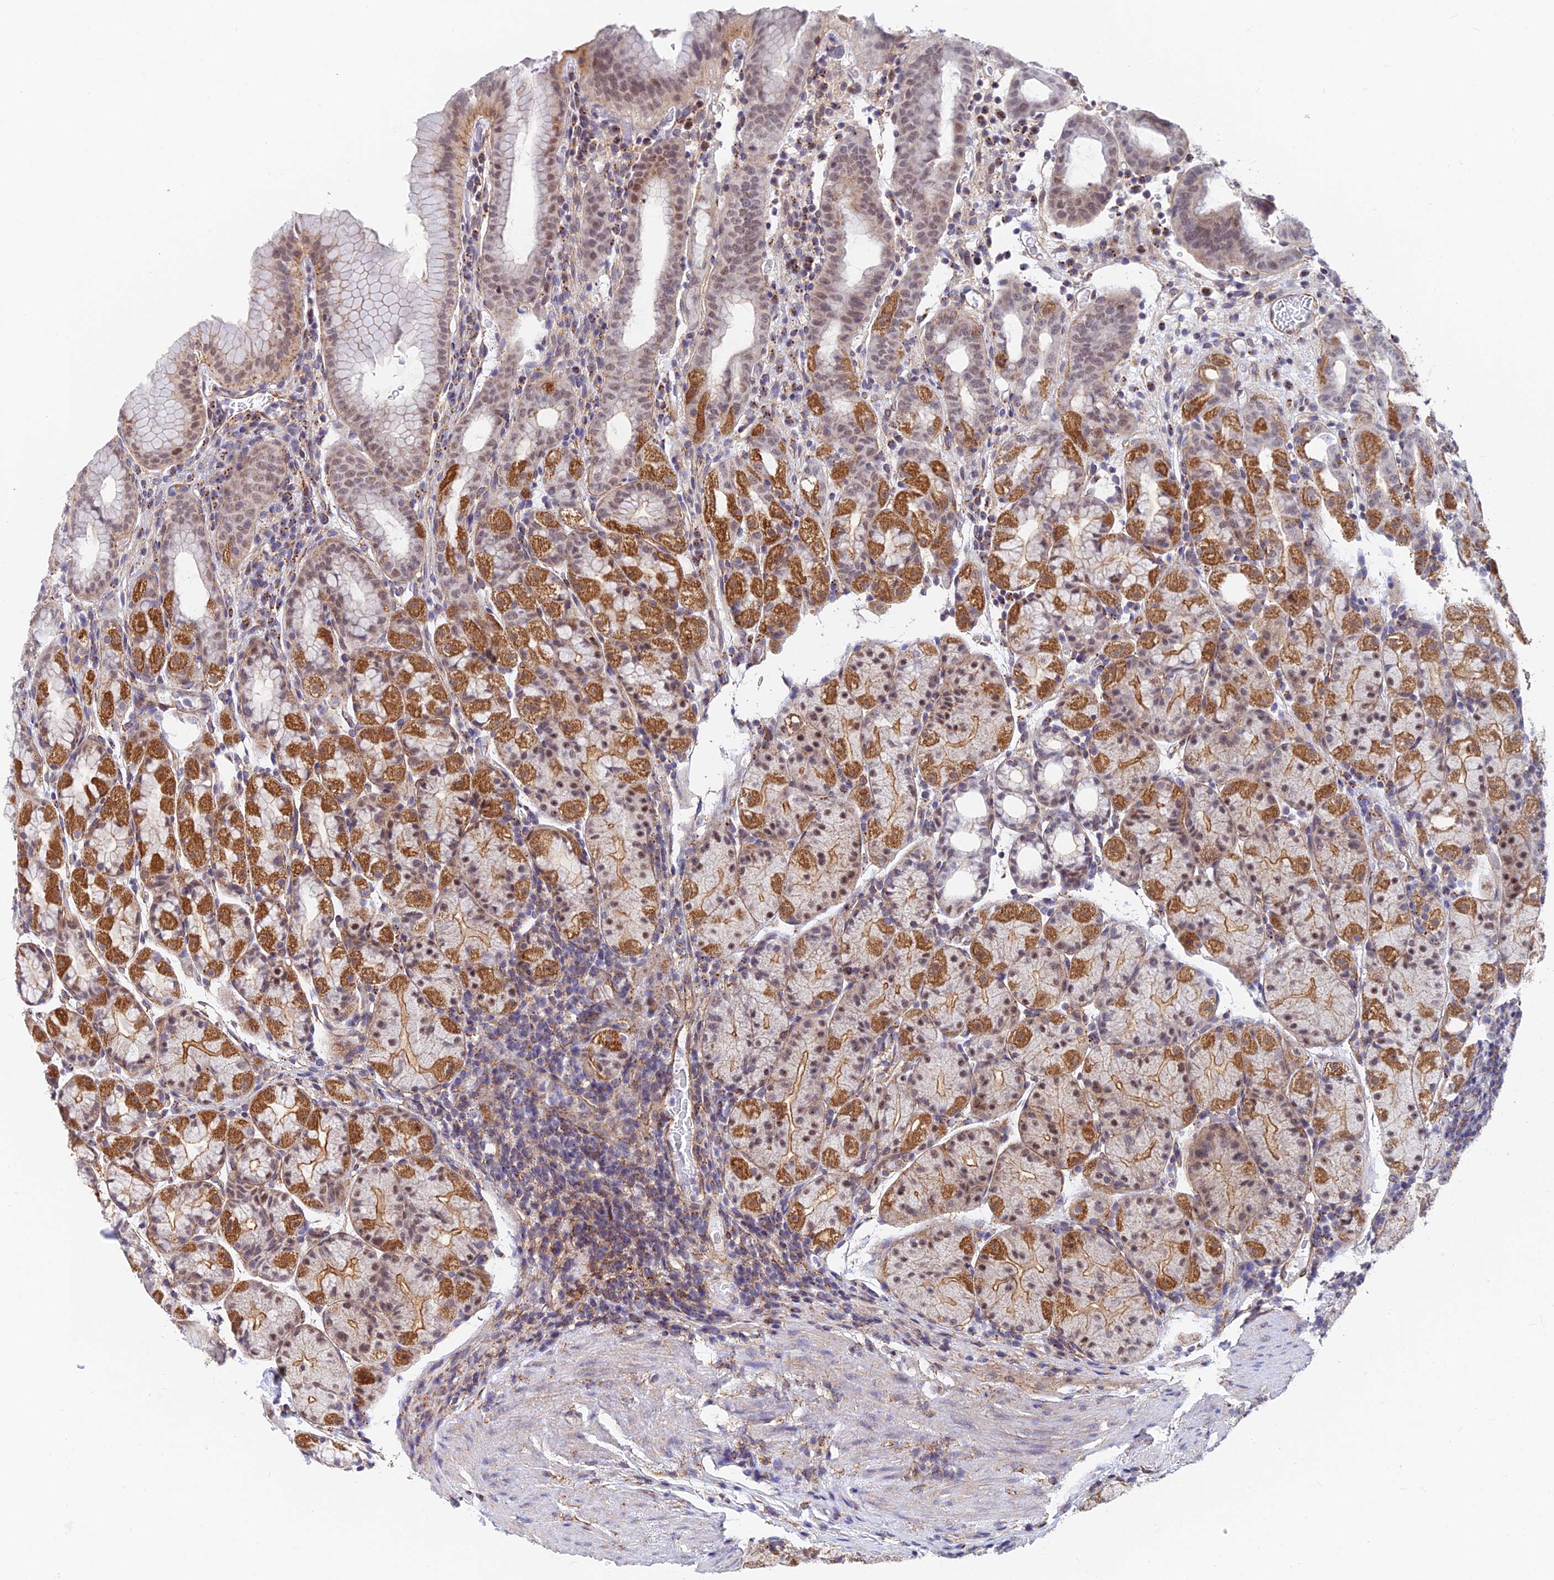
{"staining": {"intensity": "strong", "quantity": "25%-75%", "location": "cytoplasmic/membranous,nuclear"}, "tissue": "stomach", "cell_type": "Glandular cells", "image_type": "normal", "snomed": [{"axis": "morphology", "description": "Normal tissue, NOS"}, {"axis": "topography", "description": "Stomach, upper"}, {"axis": "topography", "description": "Stomach, lower"}, {"axis": "topography", "description": "Small intestine"}], "caption": "This image exhibits normal stomach stained with immunohistochemistry to label a protein in brown. The cytoplasmic/membranous,nuclear of glandular cells show strong positivity for the protein. Nuclei are counter-stained blue.", "gene": "VSTM2L", "patient": {"sex": "male", "age": 68}}